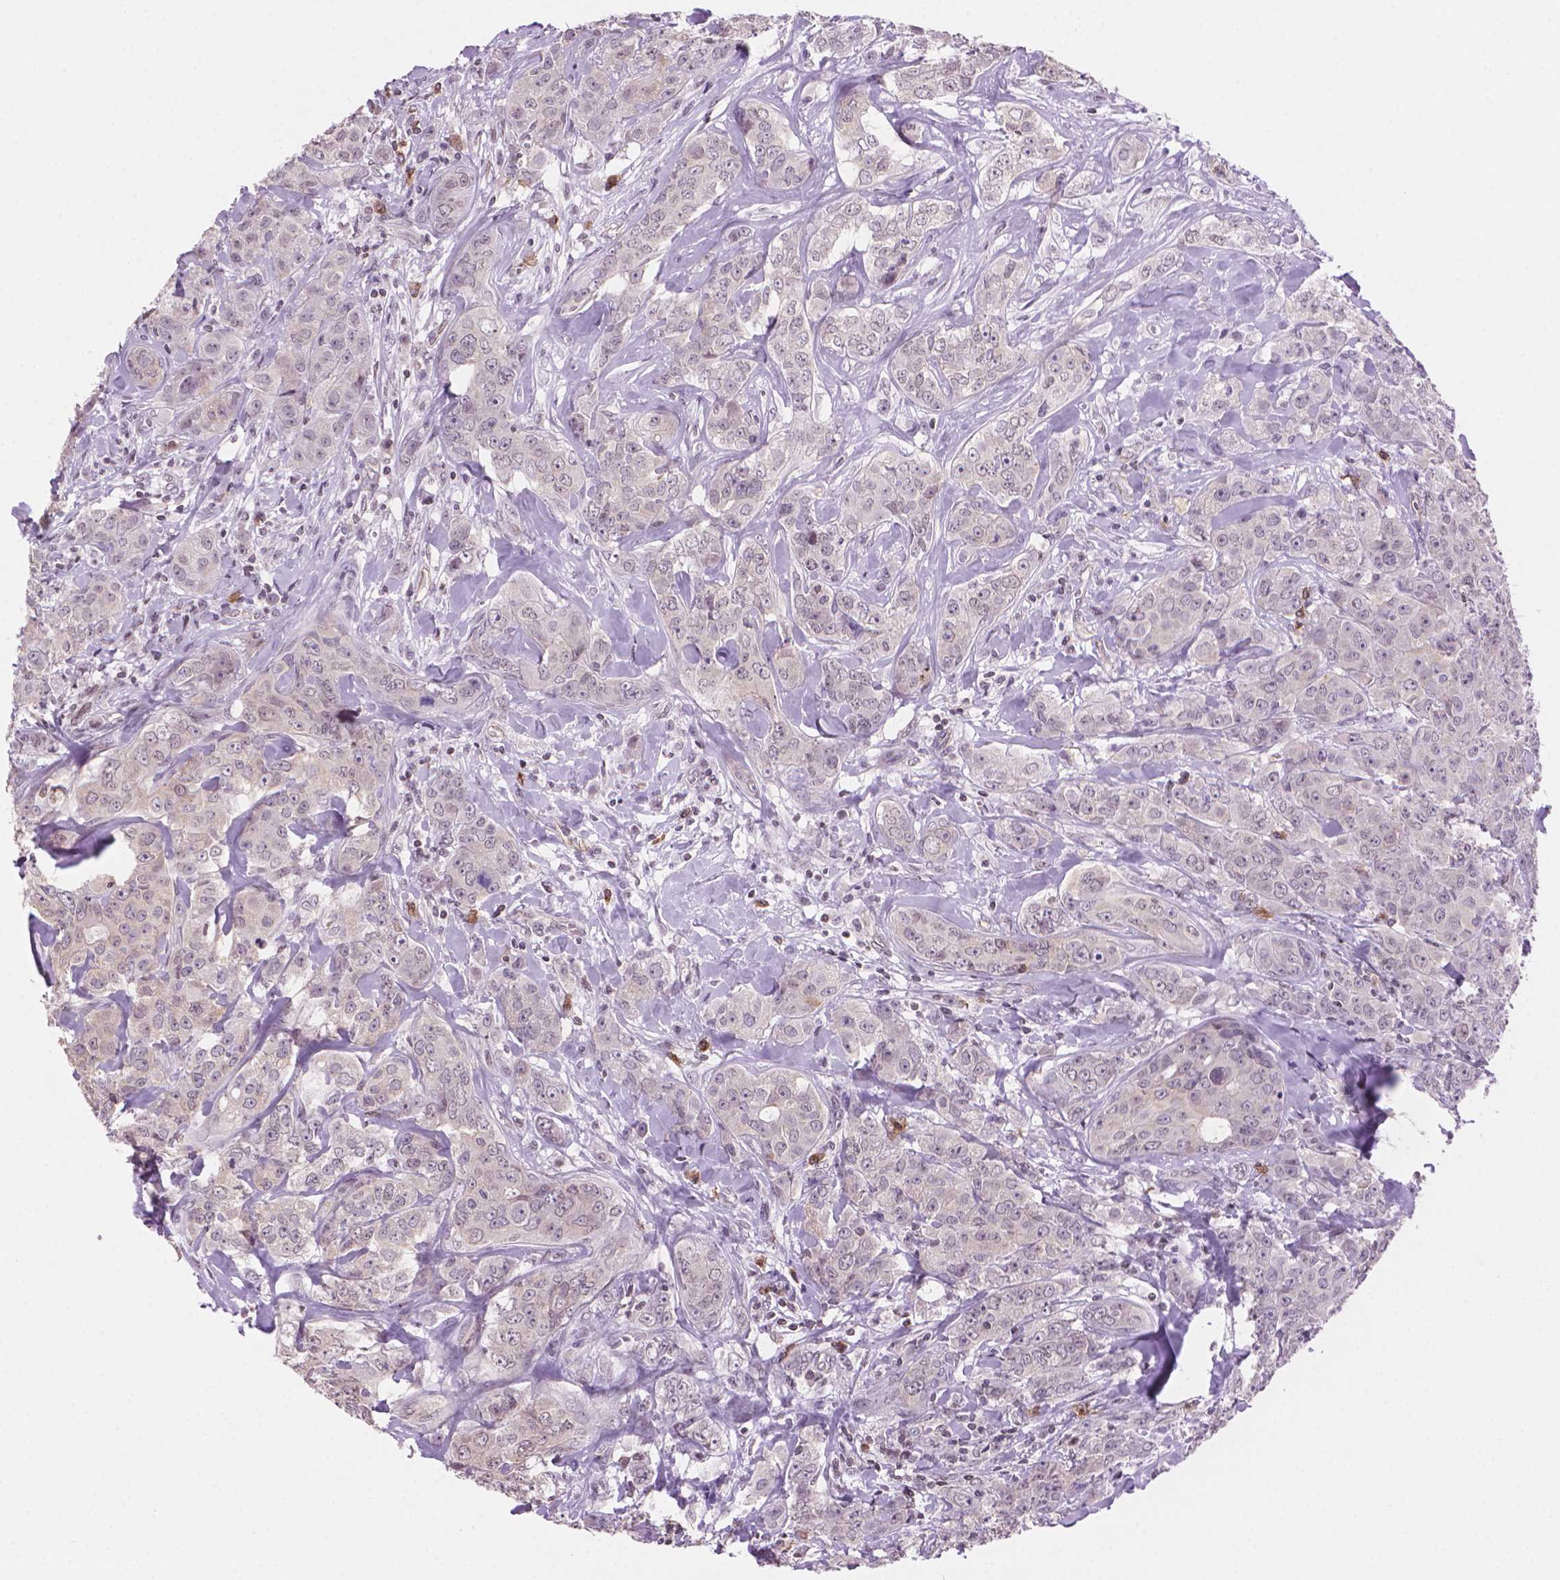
{"staining": {"intensity": "negative", "quantity": "none", "location": "none"}, "tissue": "breast cancer", "cell_type": "Tumor cells", "image_type": "cancer", "snomed": [{"axis": "morphology", "description": "Duct carcinoma"}, {"axis": "topography", "description": "Breast"}], "caption": "Human invasive ductal carcinoma (breast) stained for a protein using immunohistochemistry (IHC) displays no expression in tumor cells.", "gene": "TMEM184A", "patient": {"sex": "female", "age": 43}}